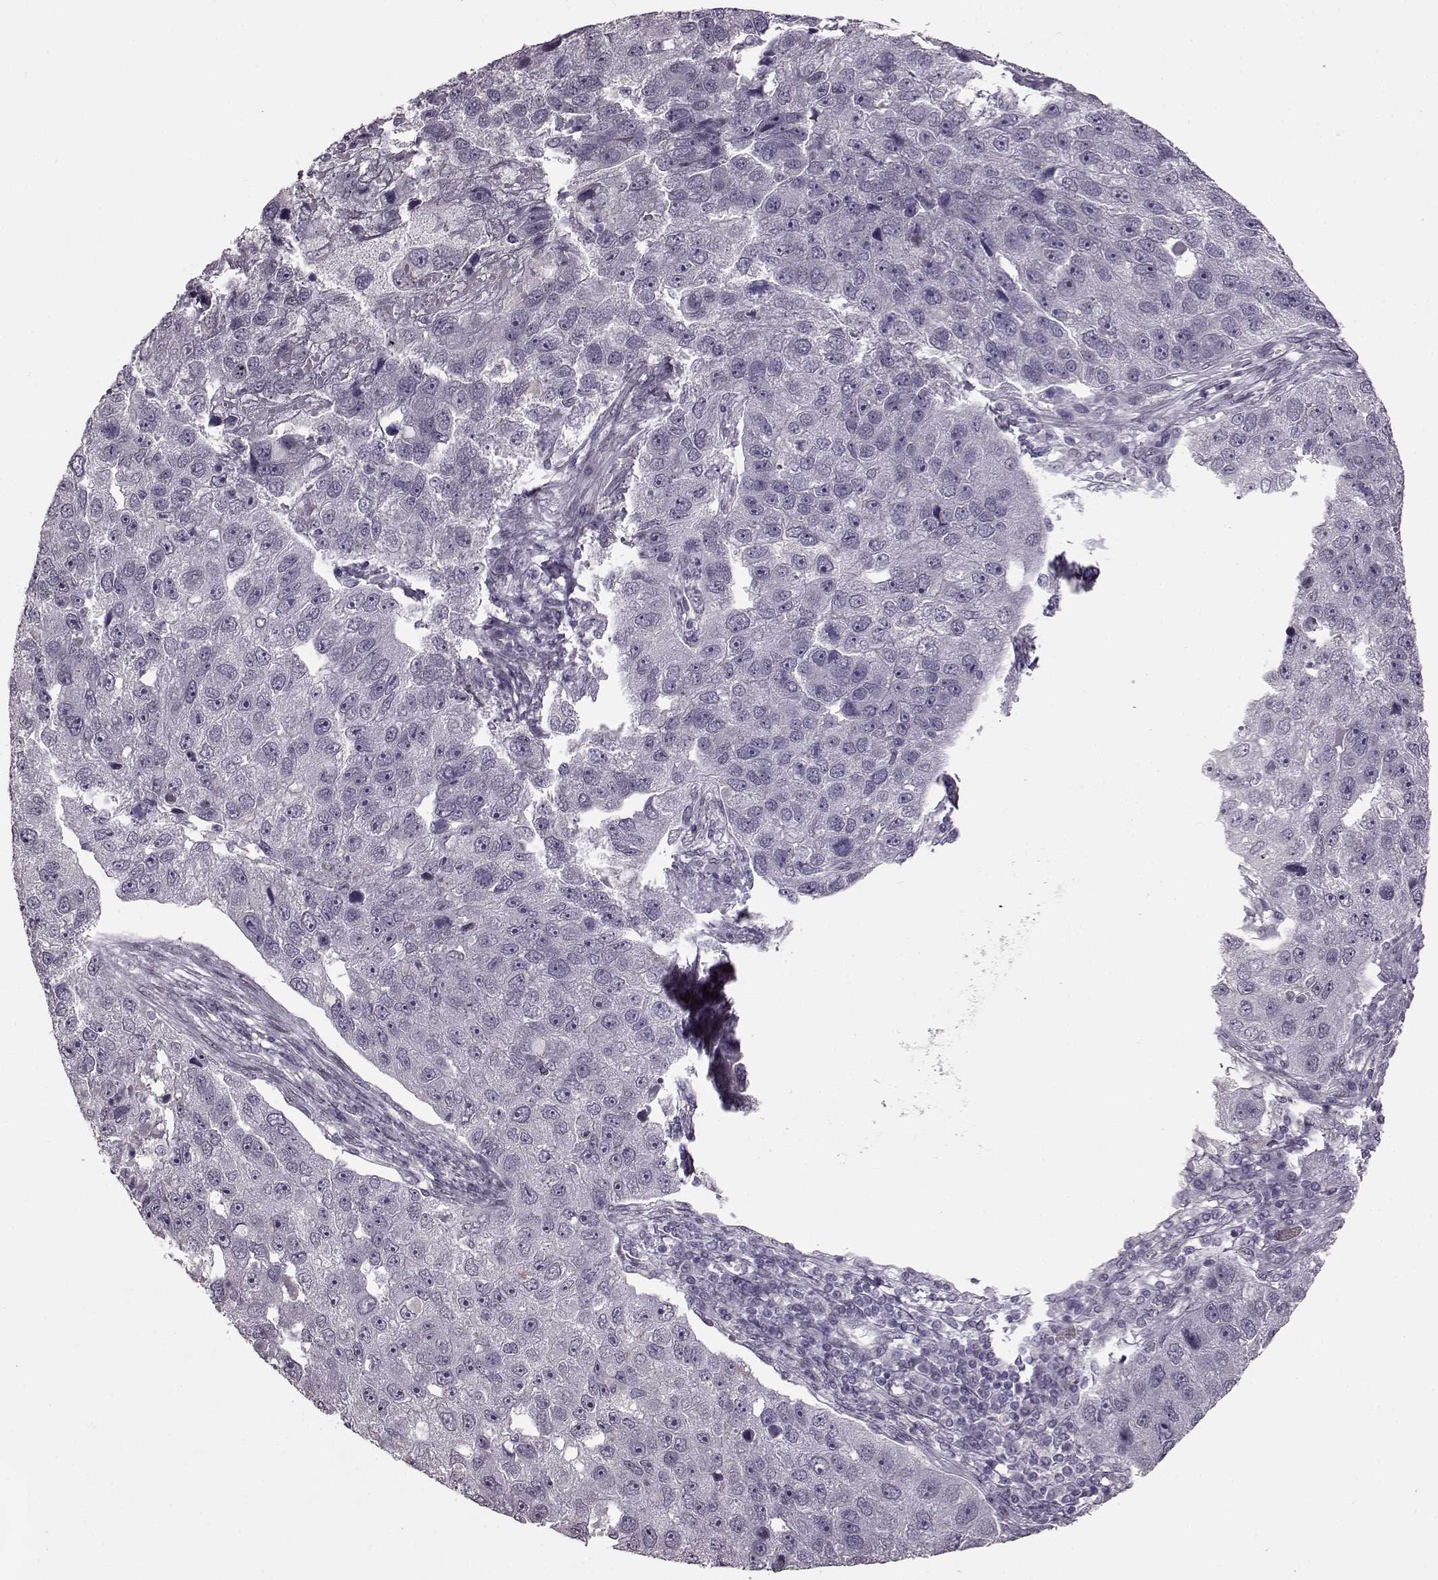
{"staining": {"intensity": "negative", "quantity": "none", "location": "none"}, "tissue": "pancreatic cancer", "cell_type": "Tumor cells", "image_type": "cancer", "snomed": [{"axis": "morphology", "description": "Adenocarcinoma, NOS"}, {"axis": "topography", "description": "Pancreas"}], "caption": "Immunohistochemical staining of pancreatic adenocarcinoma reveals no significant positivity in tumor cells. (DAB (3,3'-diaminobenzidine) immunohistochemistry with hematoxylin counter stain).", "gene": "STX1B", "patient": {"sex": "female", "age": 61}}